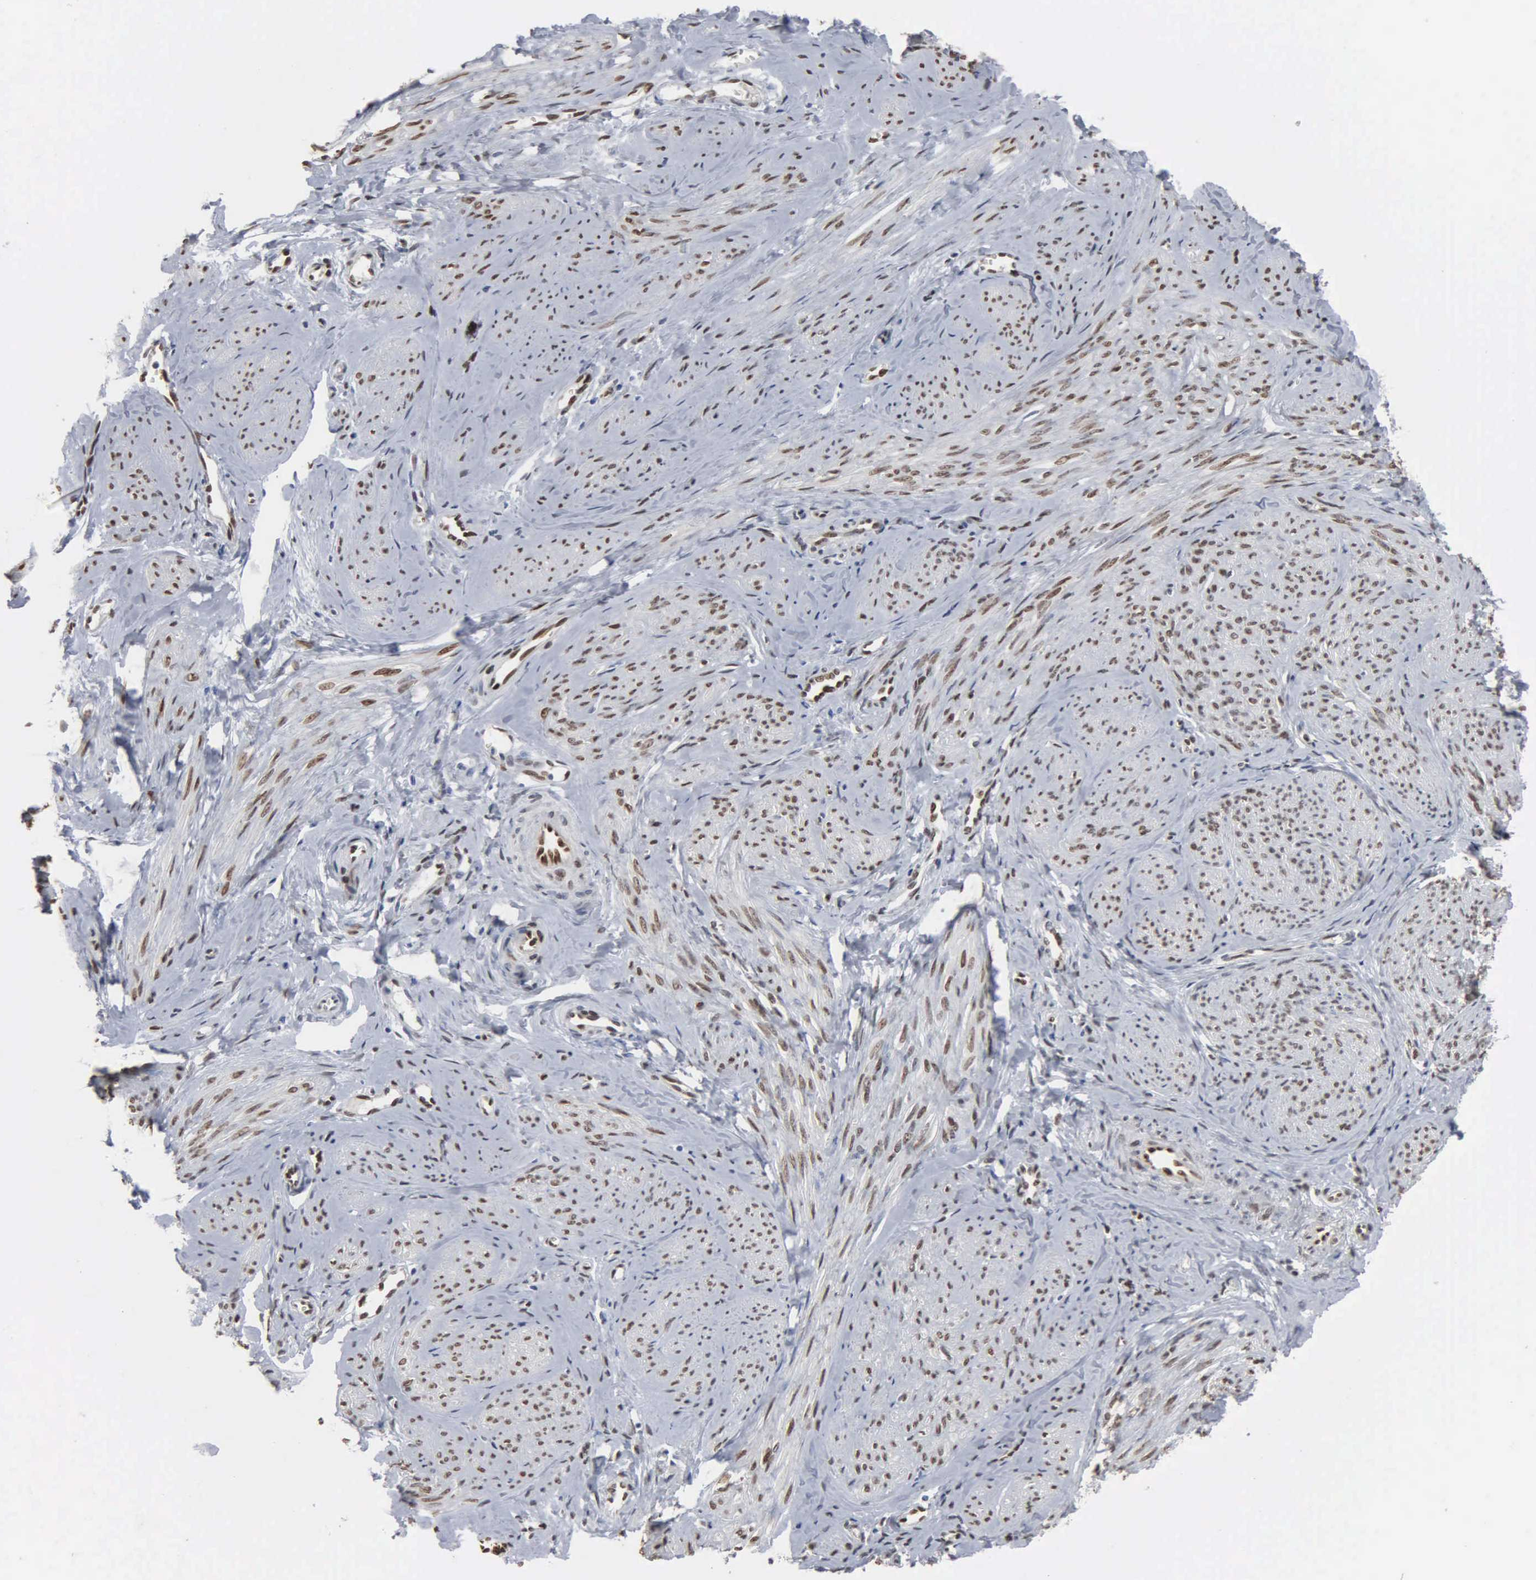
{"staining": {"intensity": "strong", "quantity": ">75%", "location": "nuclear"}, "tissue": "smooth muscle", "cell_type": "Smooth muscle cells", "image_type": "normal", "snomed": [{"axis": "morphology", "description": "Normal tissue, NOS"}, {"axis": "topography", "description": "Uterus"}], "caption": "IHC micrograph of normal human smooth muscle stained for a protein (brown), which shows high levels of strong nuclear expression in about >75% of smooth muscle cells.", "gene": "FGF2", "patient": {"sex": "female", "age": 45}}